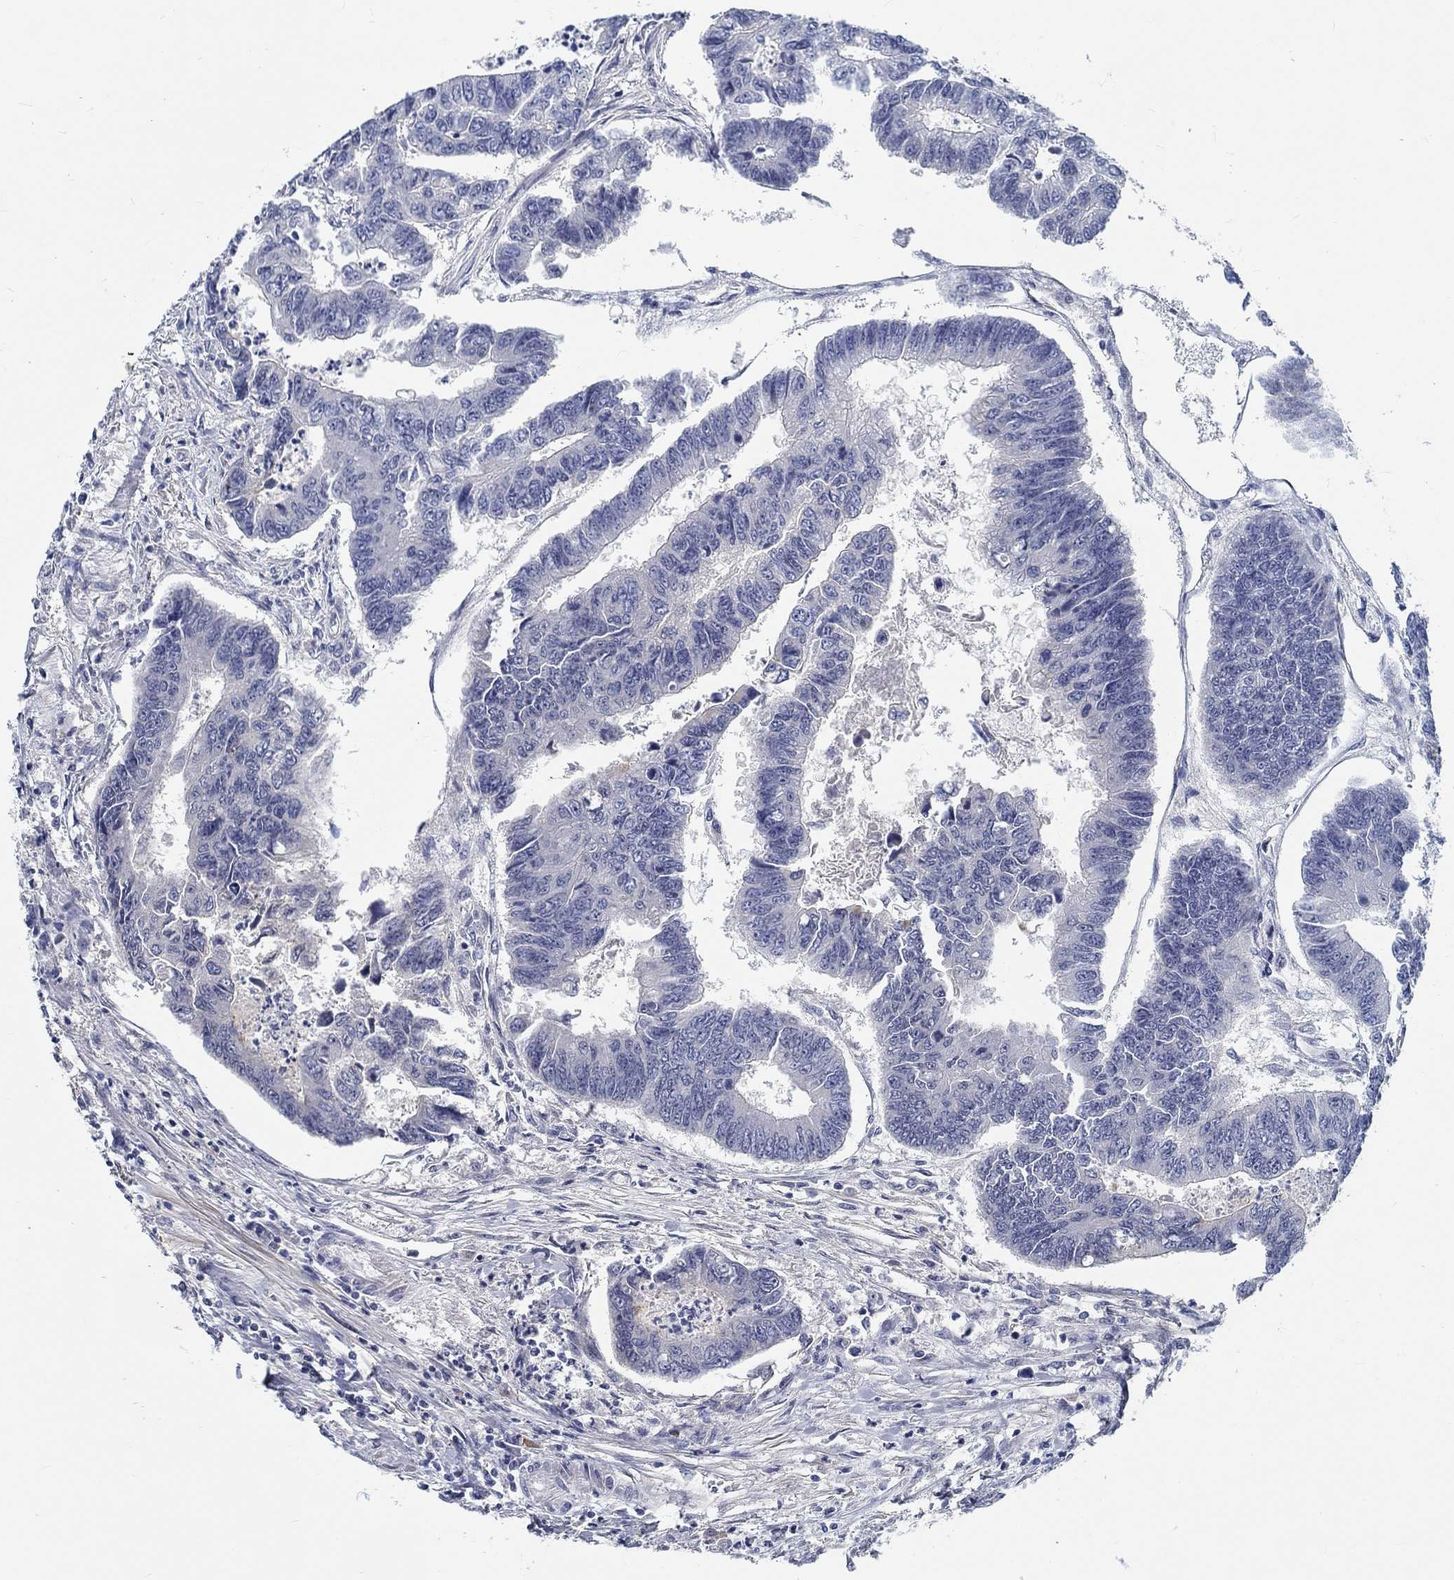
{"staining": {"intensity": "negative", "quantity": "none", "location": "none"}, "tissue": "colorectal cancer", "cell_type": "Tumor cells", "image_type": "cancer", "snomed": [{"axis": "morphology", "description": "Adenocarcinoma, NOS"}, {"axis": "topography", "description": "Colon"}], "caption": "A micrograph of human adenocarcinoma (colorectal) is negative for staining in tumor cells.", "gene": "MYBPC1", "patient": {"sex": "female", "age": 65}}